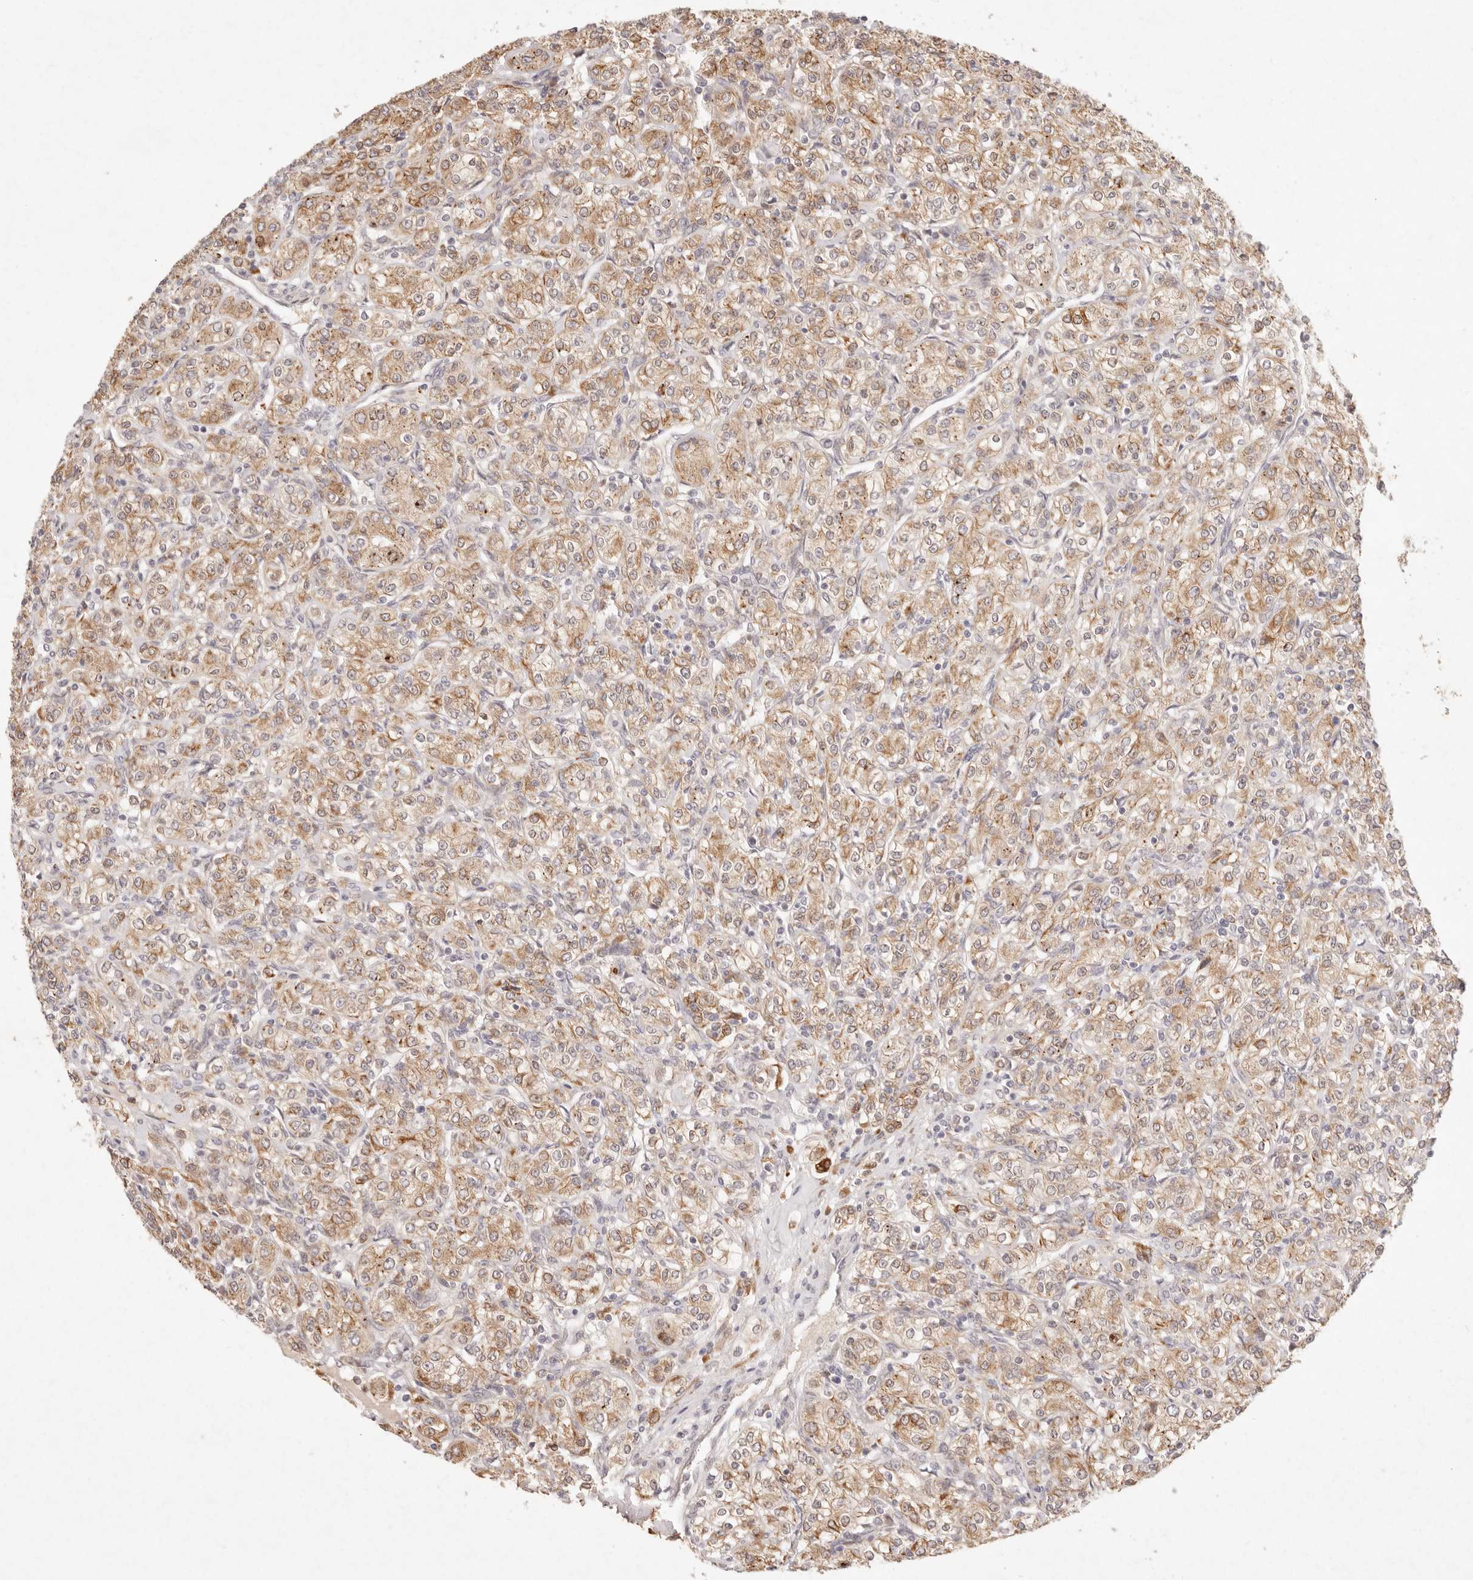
{"staining": {"intensity": "moderate", "quantity": ">75%", "location": "cytoplasmic/membranous"}, "tissue": "renal cancer", "cell_type": "Tumor cells", "image_type": "cancer", "snomed": [{"axis": "morphology", "description": "Adenocarcinoma, NOS"}, {"axis": "topography", "description": "Kidney"}], "caption": "Immunohistochemistry (IHC) photomicrograph of neoplastic tissue: human adenocarcinoma (renal) stained using IHC shows medium levels of moderate protein expression localized specifically in the cytoplasmic/membranous of tumor cells, appearing as a cytoplasmic/membranous brown color.", "gene": "C1orf127", "patient": {"sex": "male", "age": 77}}